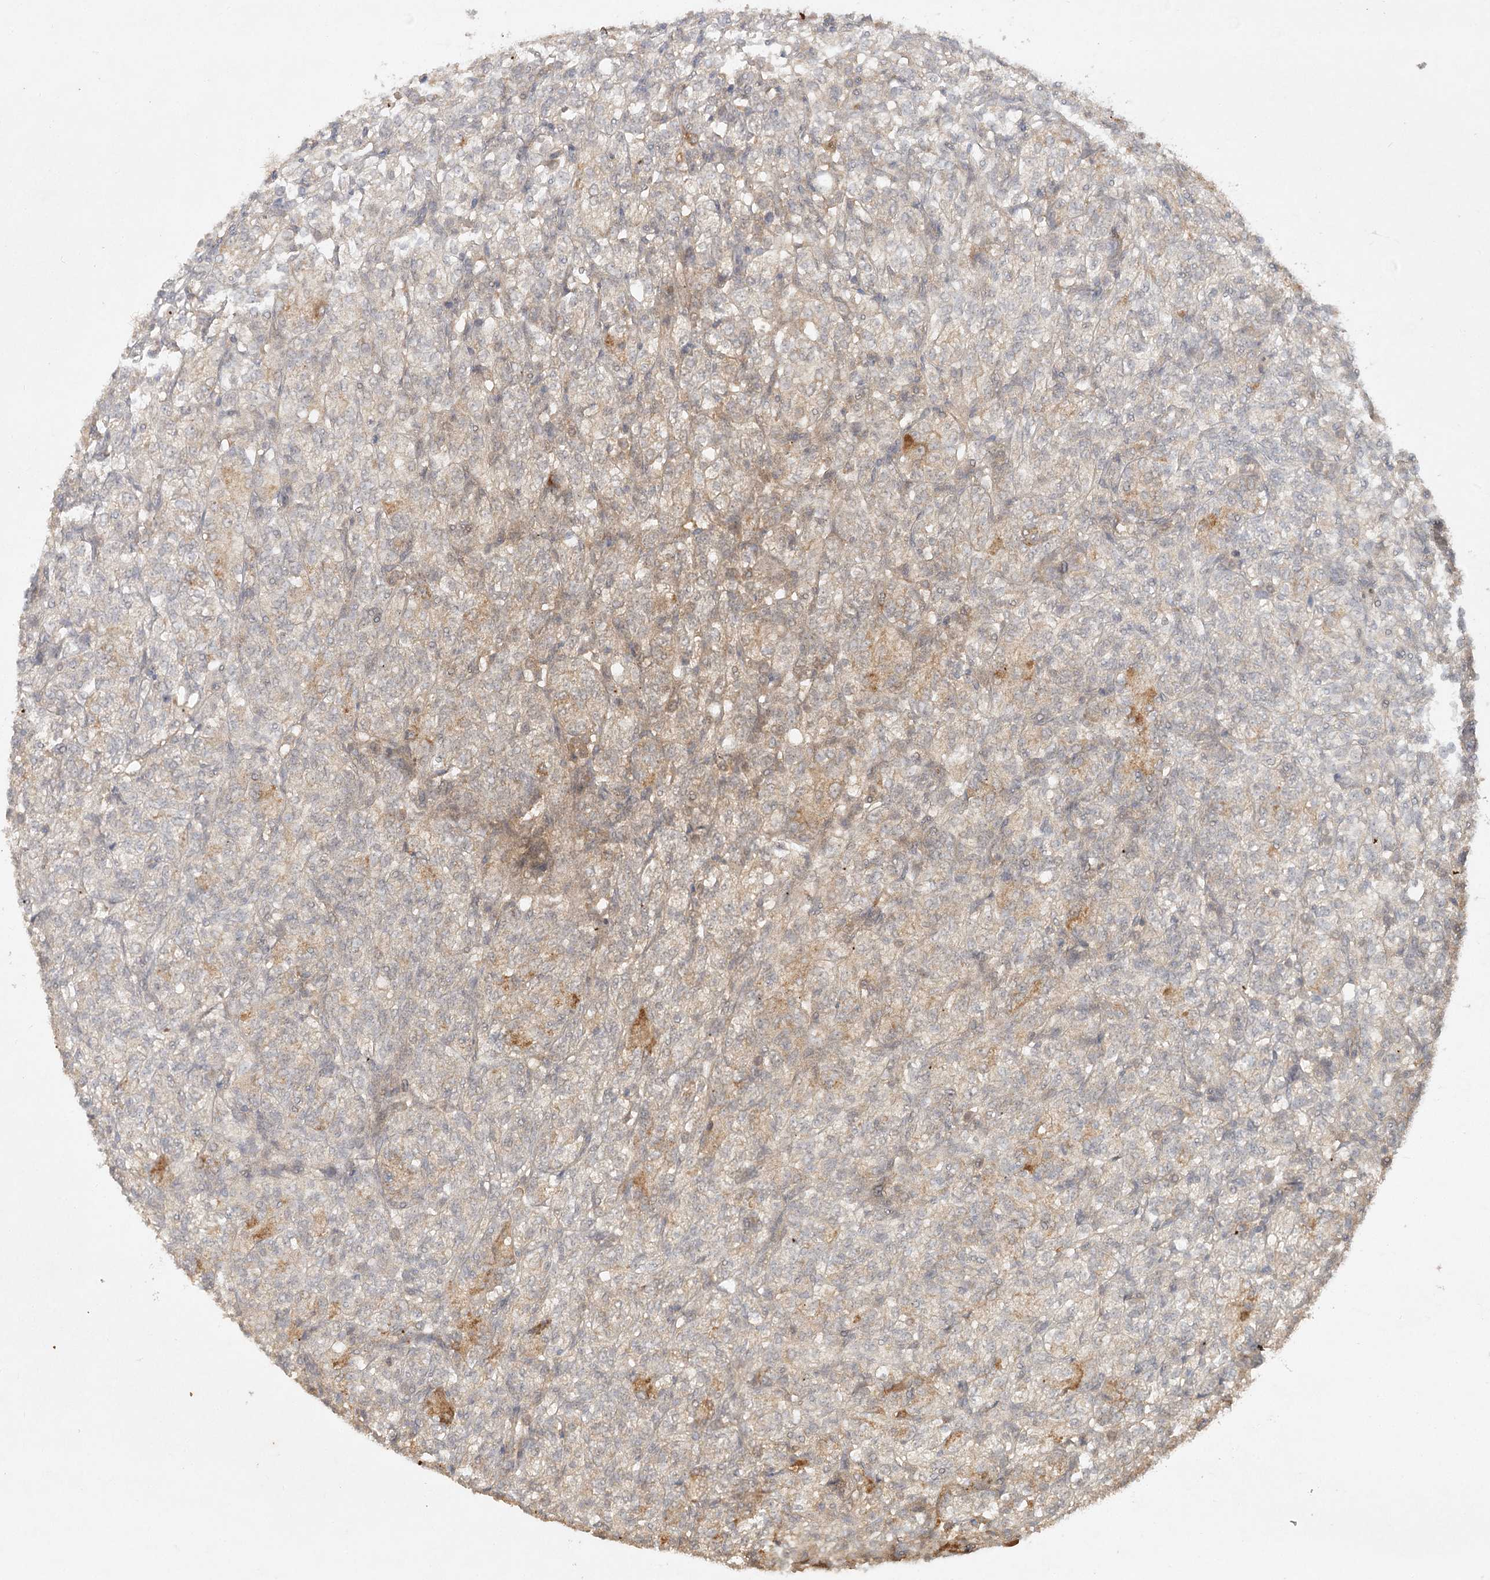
{"staining": {"intensity": "weak", "quantity": "25%-75%", "location": "cytoplasmic/membranous"}, "tissue": "renal cancer", "cell_type": "Tumor cells", "image_type": "cancer", "snomed": [{"axis": "morphology", "description": "Adenocarcinoma, NOS"}, {"axis": "topography", "description": "Kidney"}], "caption": "IHC of human renal cancer reveals low levels of weak cytoplasmic/membranous staining in about 25%-75% of tumor cells.", "gene": "ARL13A", "patient": {"sex": "male", "age": 77}}